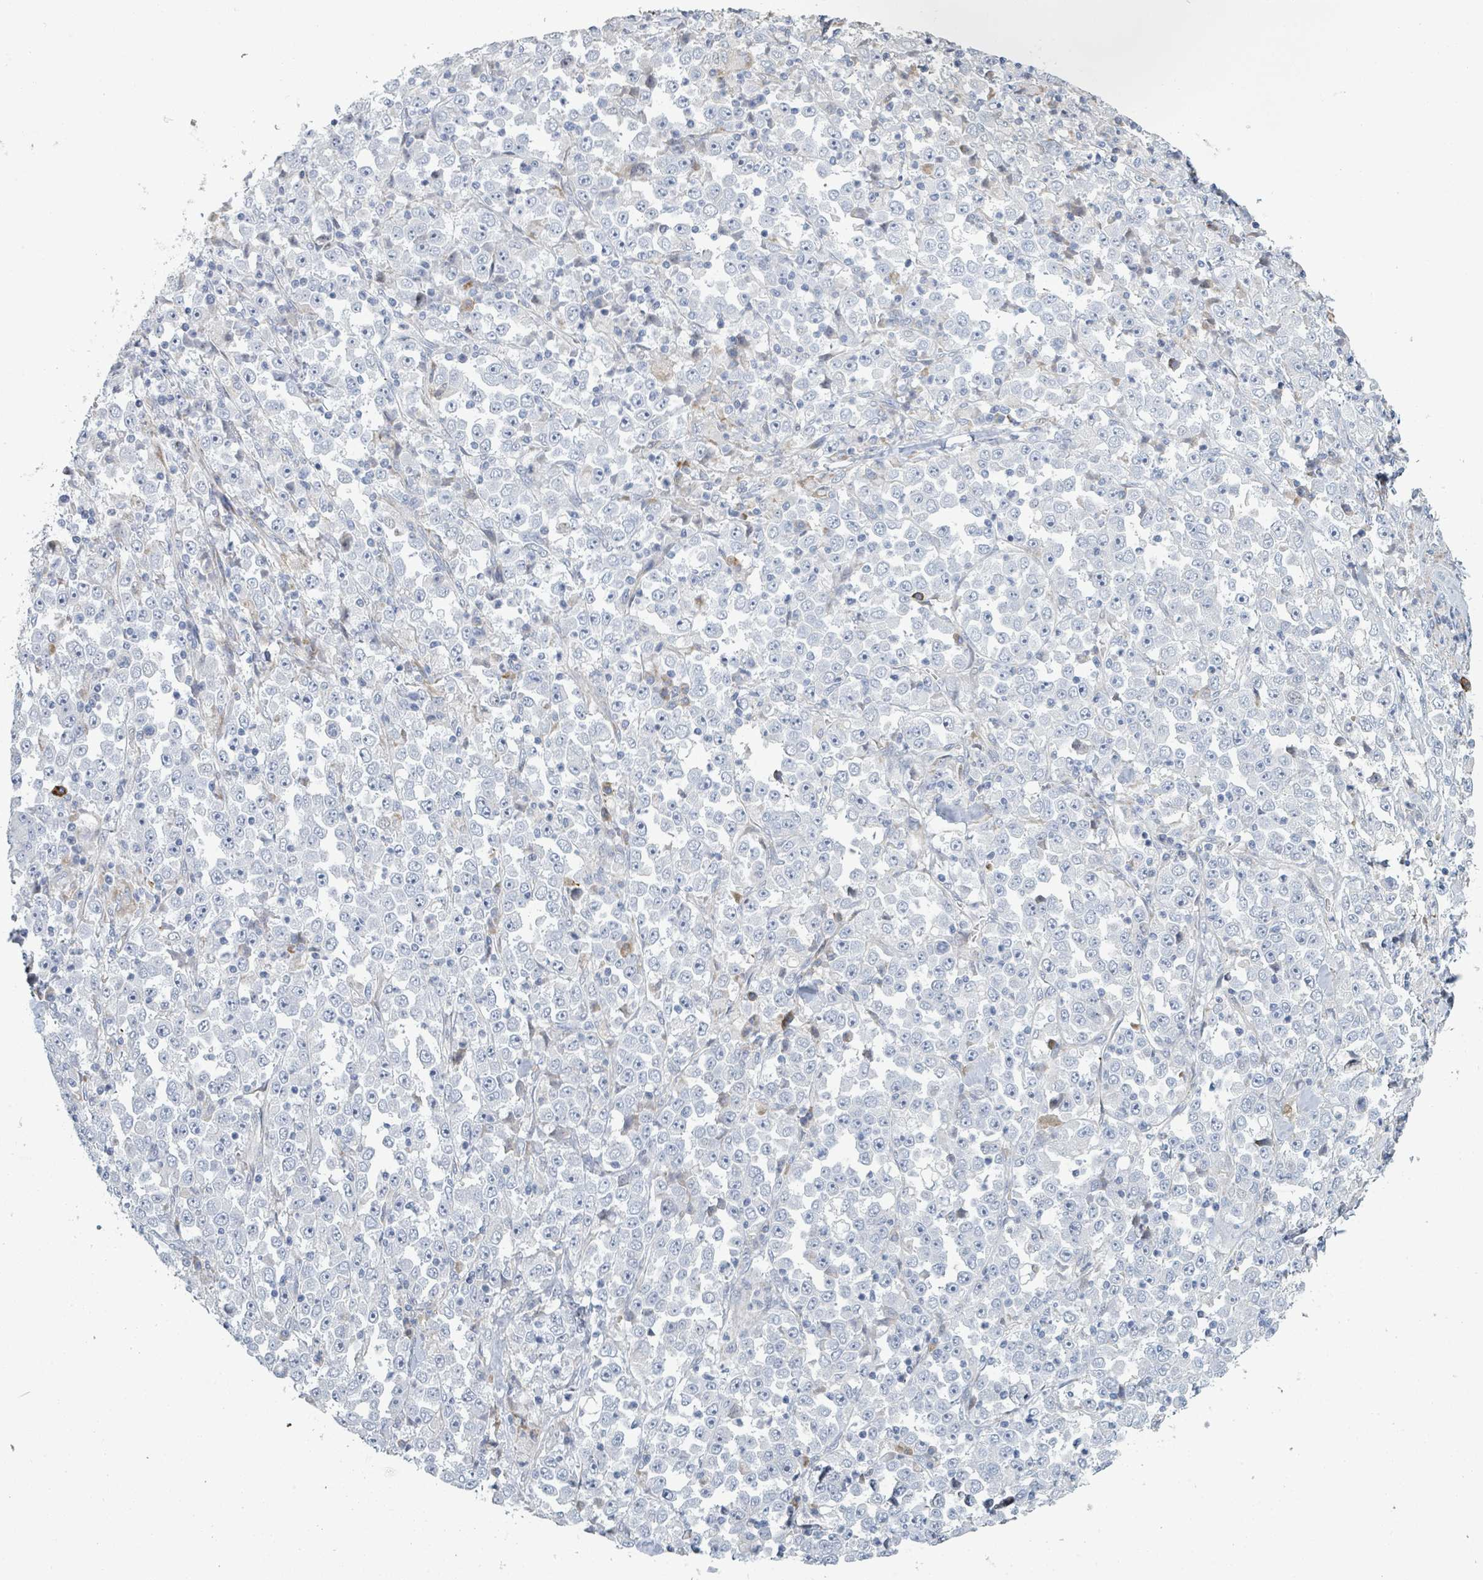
{"staining": {"intensity": "negative", "quantity": "none", "location": "none"}, "tissue": "stomach cancer", "cell_type": "Tumor cells", "image_type": "cancer", "snomed": [{"axis": "morphology", "description": "Normal tissue, NOS"}, {"axis": "morphology", "description": "Adenocarcinoma, NOS"}, {"axis": "topography", "description": "Stomach, upper"}, {"axis": "topography", "description": "Stomach"}], "caption": "DAB (3,3'-diaminobenzidine) immunohistochemical staining of human stomach adenocarcinoma demonstrates no significant expression in tumor cells.", "gene": "RAB33B", "patient": {"sex": "male", "age": 59}}